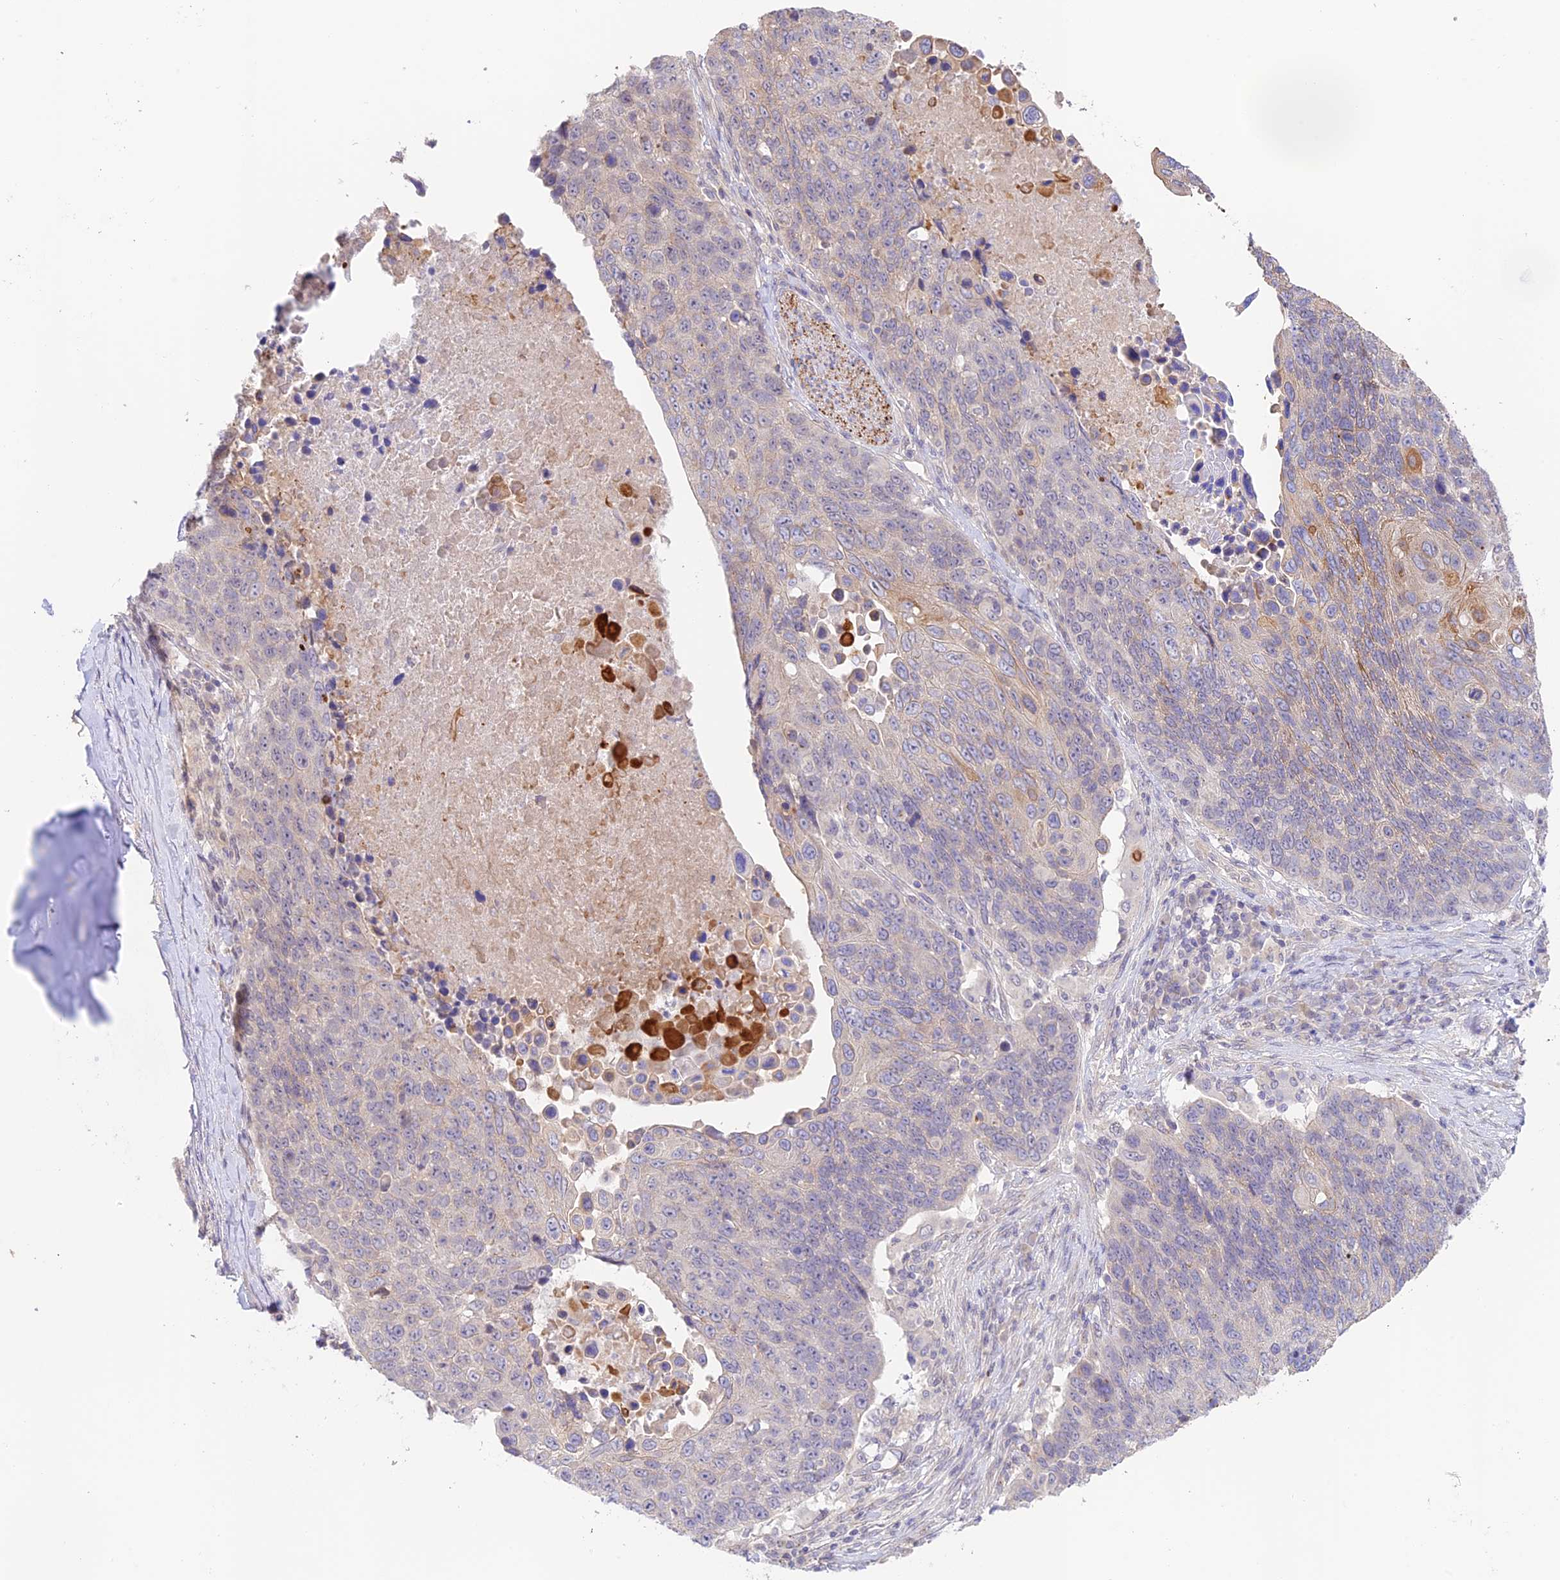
{"staining": {"intensity": "negative", "quantity": "none", "location": "none"}, "tissue": "lung cancer", "cell_type": "Tumor cells", "image_type": "cancer", "snomed": [{"axis": "morphology", "description": "Normal tissue, NOS"}, {"axis": "morphology", "description": "Squamous cell carcinoma, NOS"}, {"axis": "topography", "description": "Lymph node"}, {"axis": "topography", "description": "Lung"}], "caption": "The micrograph exhibits no staining of tumor cells in lung cancer.", "gene": "CAMSAP3", "patient": {"sex": "male", "age": 66}}